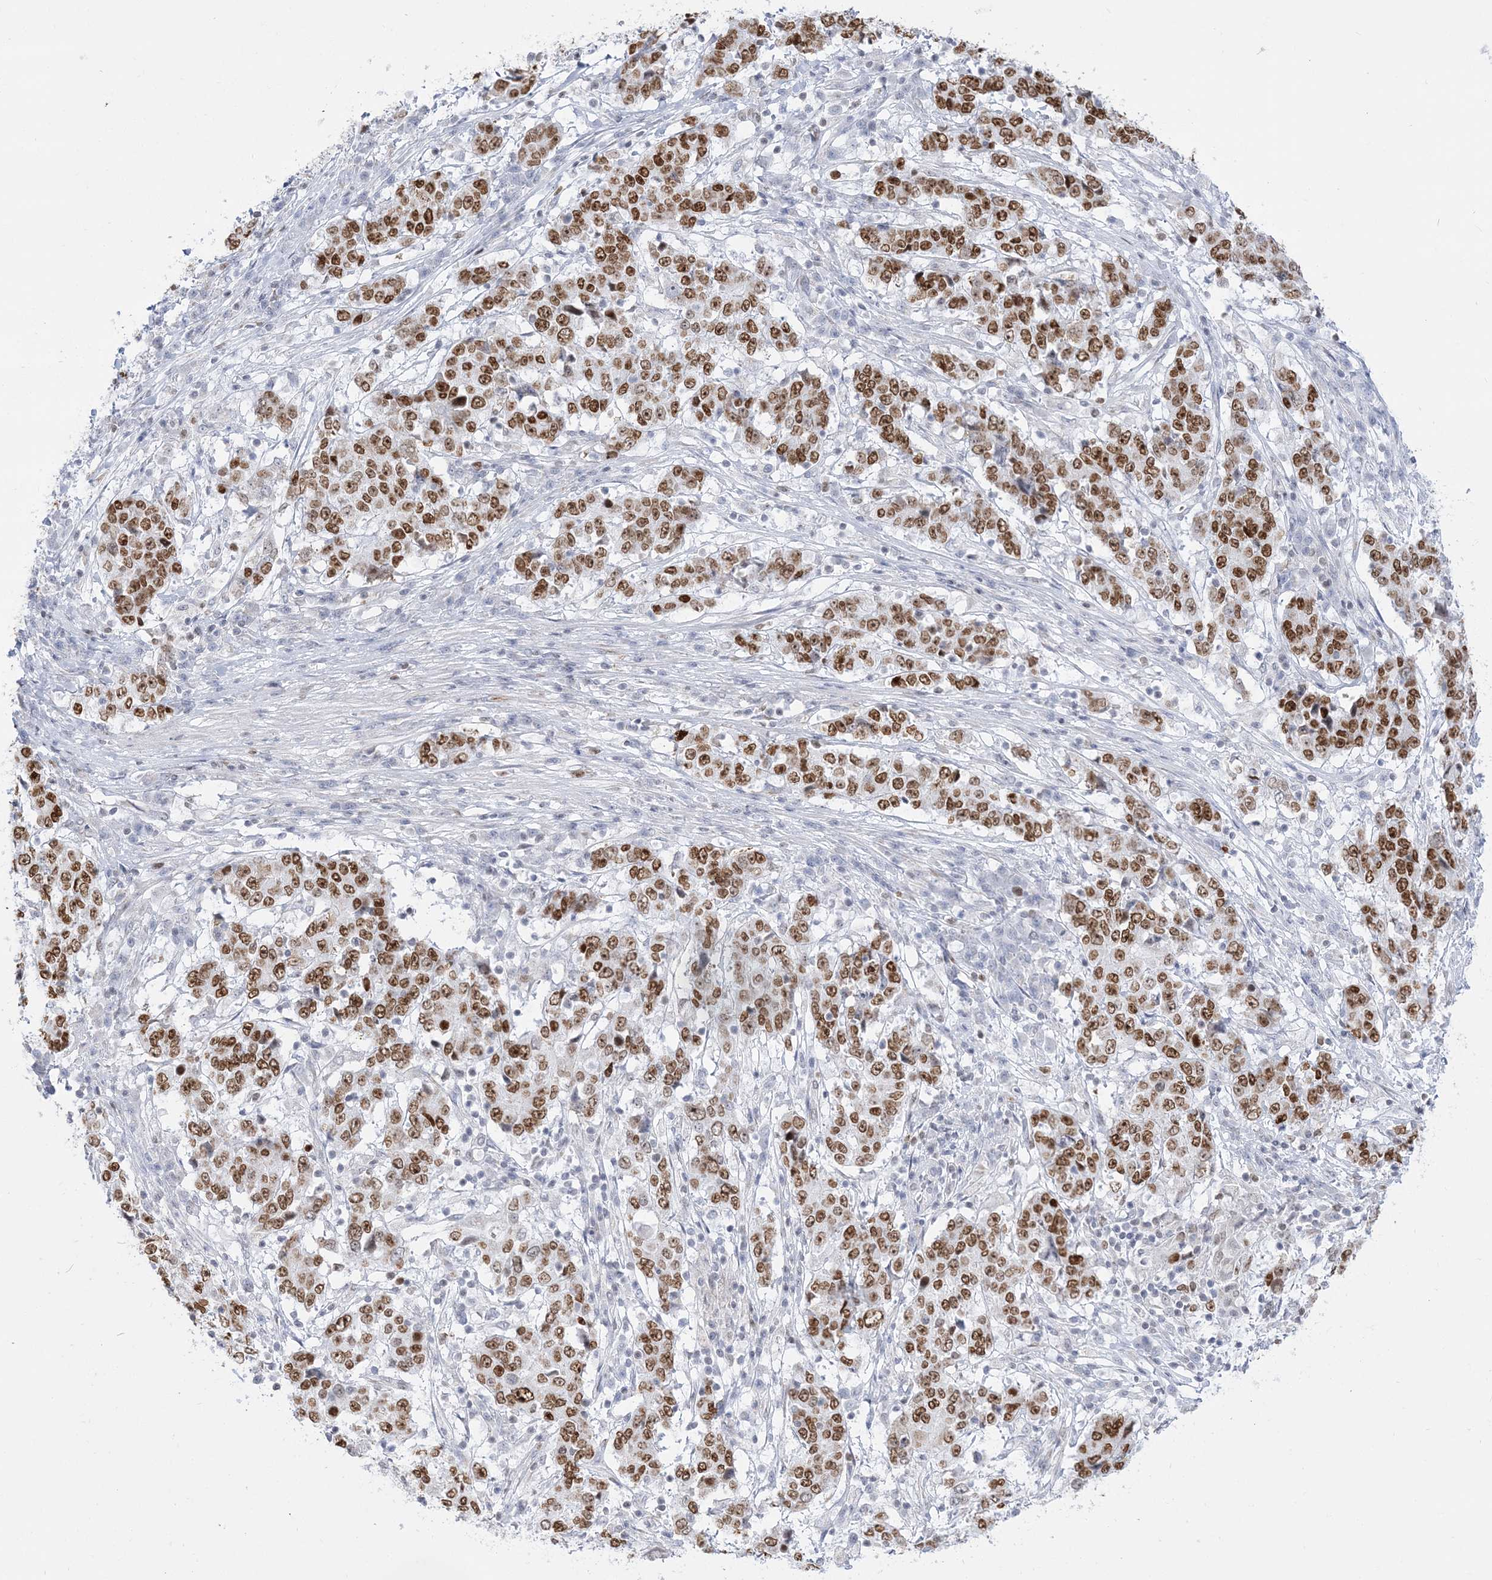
{"staining": {"intensity": "moderate", "quantity": ">75%", "location": "nuclear"}, "tissue": "stomach cancer", "cell_type": "Tumor cells", "image_type": "cancer", "snomed": [{"axis": "morphology", "description": "Adenocarcinoma, NOS"}, {"axis": "topography", "description": "Stomach"}], "caption": "The micrograph exhibits staining of adenocarcinoma (stomach), revealing moderate nuclear protein expression (brown color) within tumor cells. Immunohistochemistry stains the protein of interest in brown and the nuclei are stained blue.", "gene": "DDX21", "patient": {"sex": "male", "age": 59}}